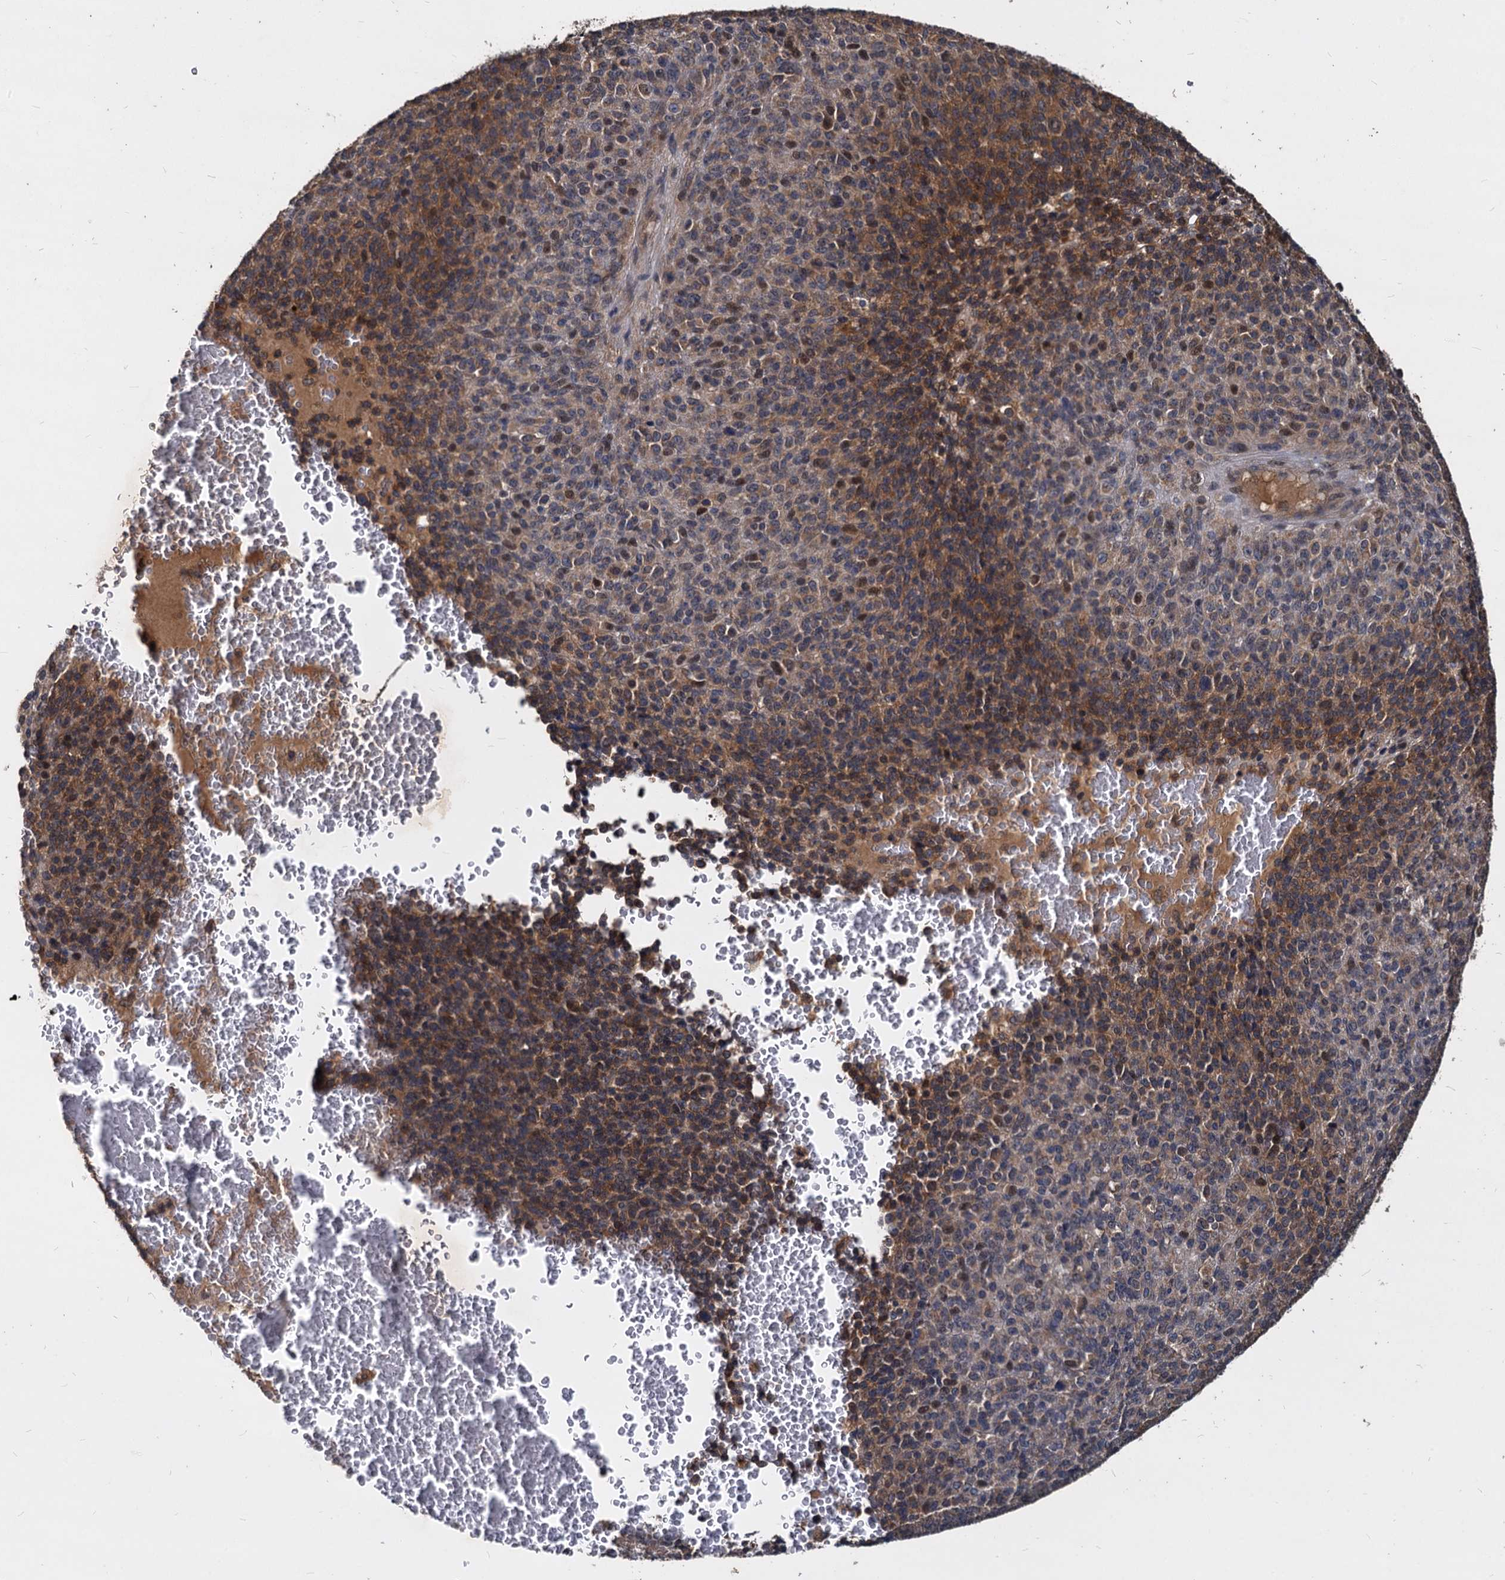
{"staining": {"intensity": "strong", "quantity": "25%-75%", "location": "cytoplasmic/membranous"}, "tissue": "melanoma", "cell_type": "Tumor cells", "image_type": "cancer", "snomed": [{"axis": "morphology", "description": "Malignant melanoma, Metastatic site"}, {"axis": "topography", "description": "Brain"}], "caption": "Immunohistochemical staining of human melanoma reveals strong cytoplasmic/membranous protein staining in approximately 25%-75% of tumor cells.", "gene": "CCDC184", "patient": {"sex": "female", "age": 56}}